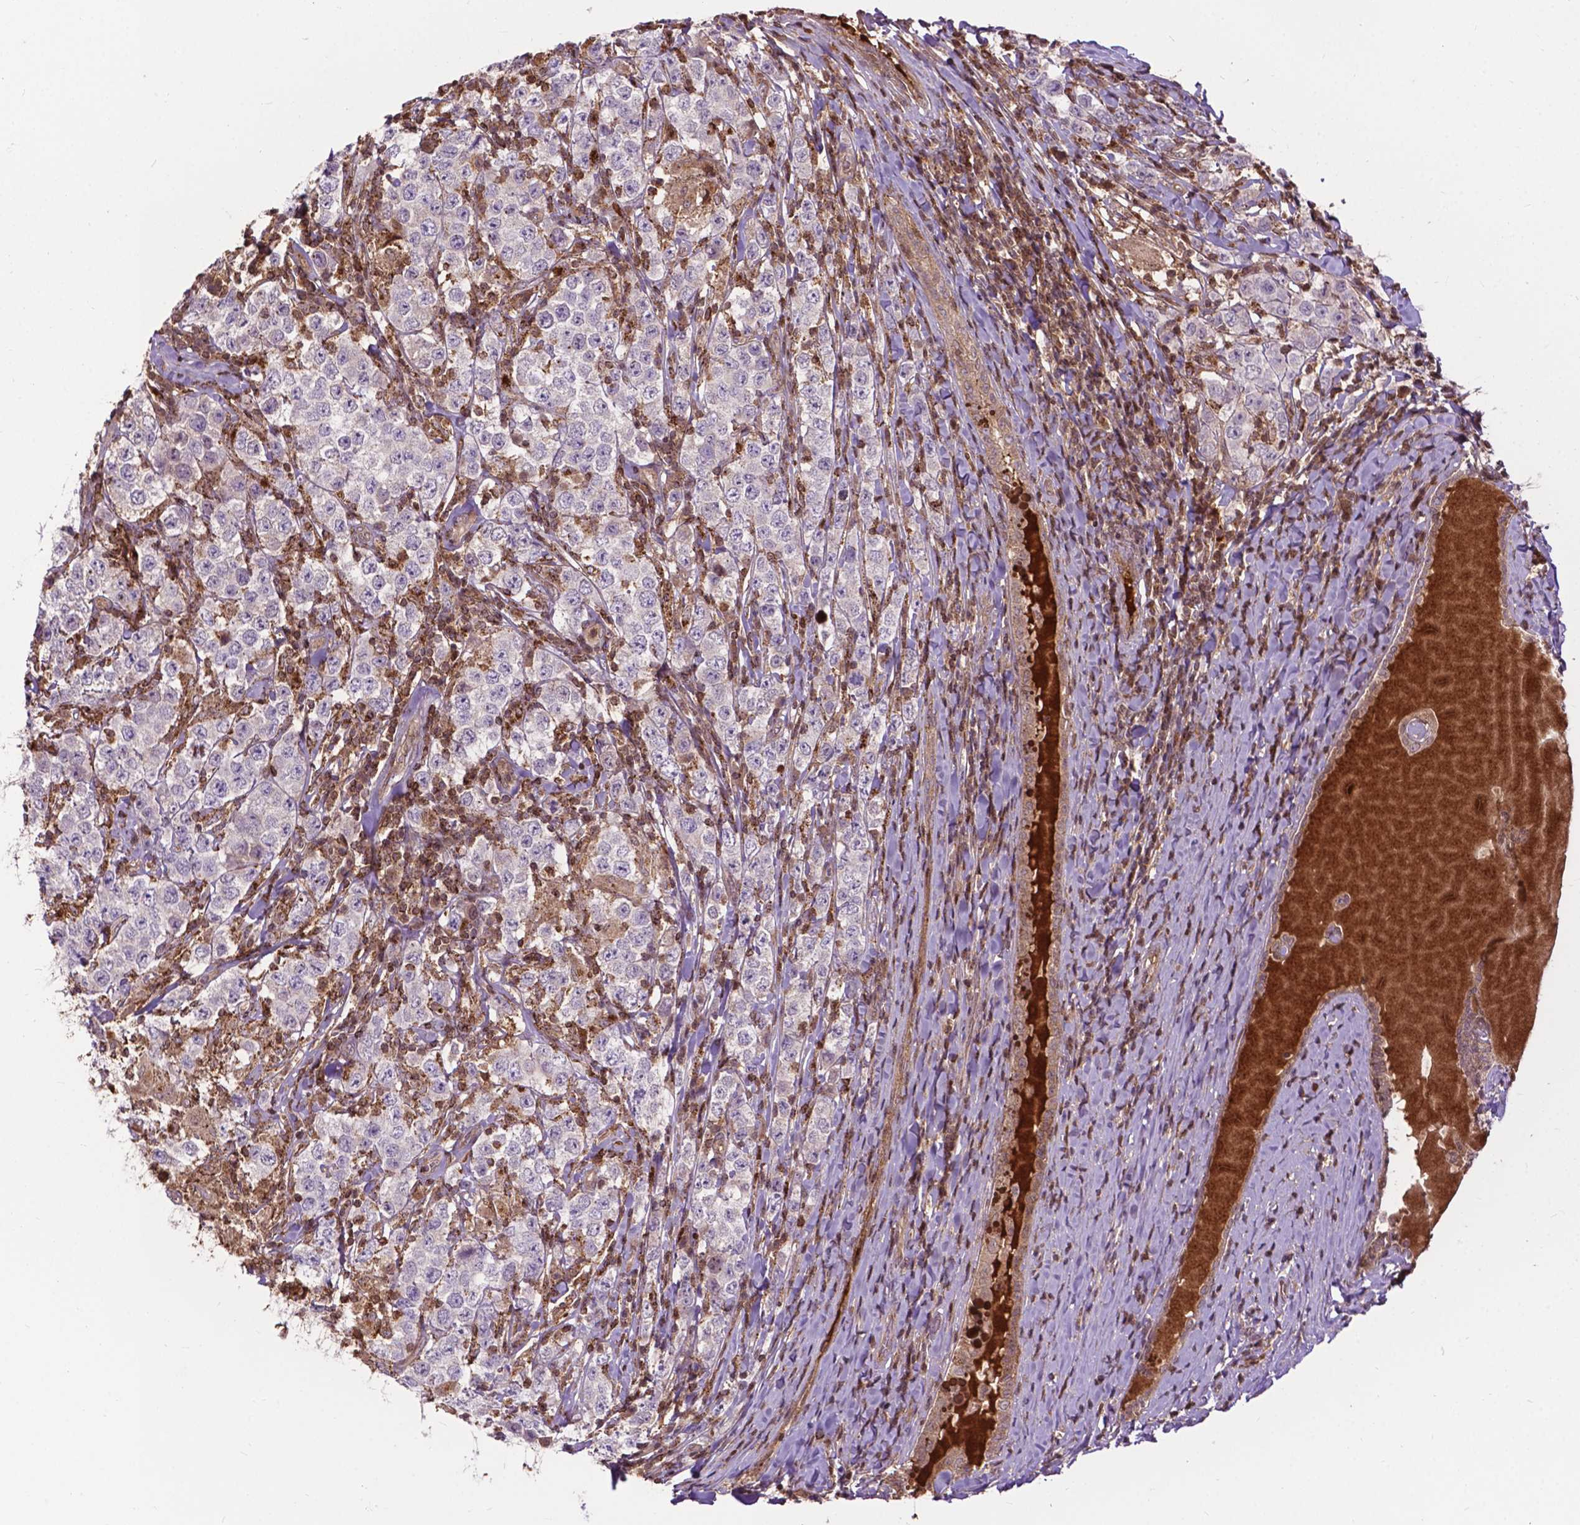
{"staining": {"intensity": "negative", "quantity": "none", "location": "none"}, "tissue": "testis cancer", "cell_type": "Tumor cells", "image_type": "cancer", "snomed": [{"axis": "morphology", "description": "Seminoma, NOS"}, {"axis": "morphology", "description": "Carcinoma, Embryonal, NOS"}, {"axis": "topography", "description": "Testis"}], "caption": "High magnification brightfield microscopy of testis embryonal carcinoma stained with DAB (3,3'-diaminobenzidine) (brown) and counterstained with hematoxylin (blue): tumor cells show no significant positivity.", "gene": "CHMP4A", "patient": {"sex": "male", "age": 41}}